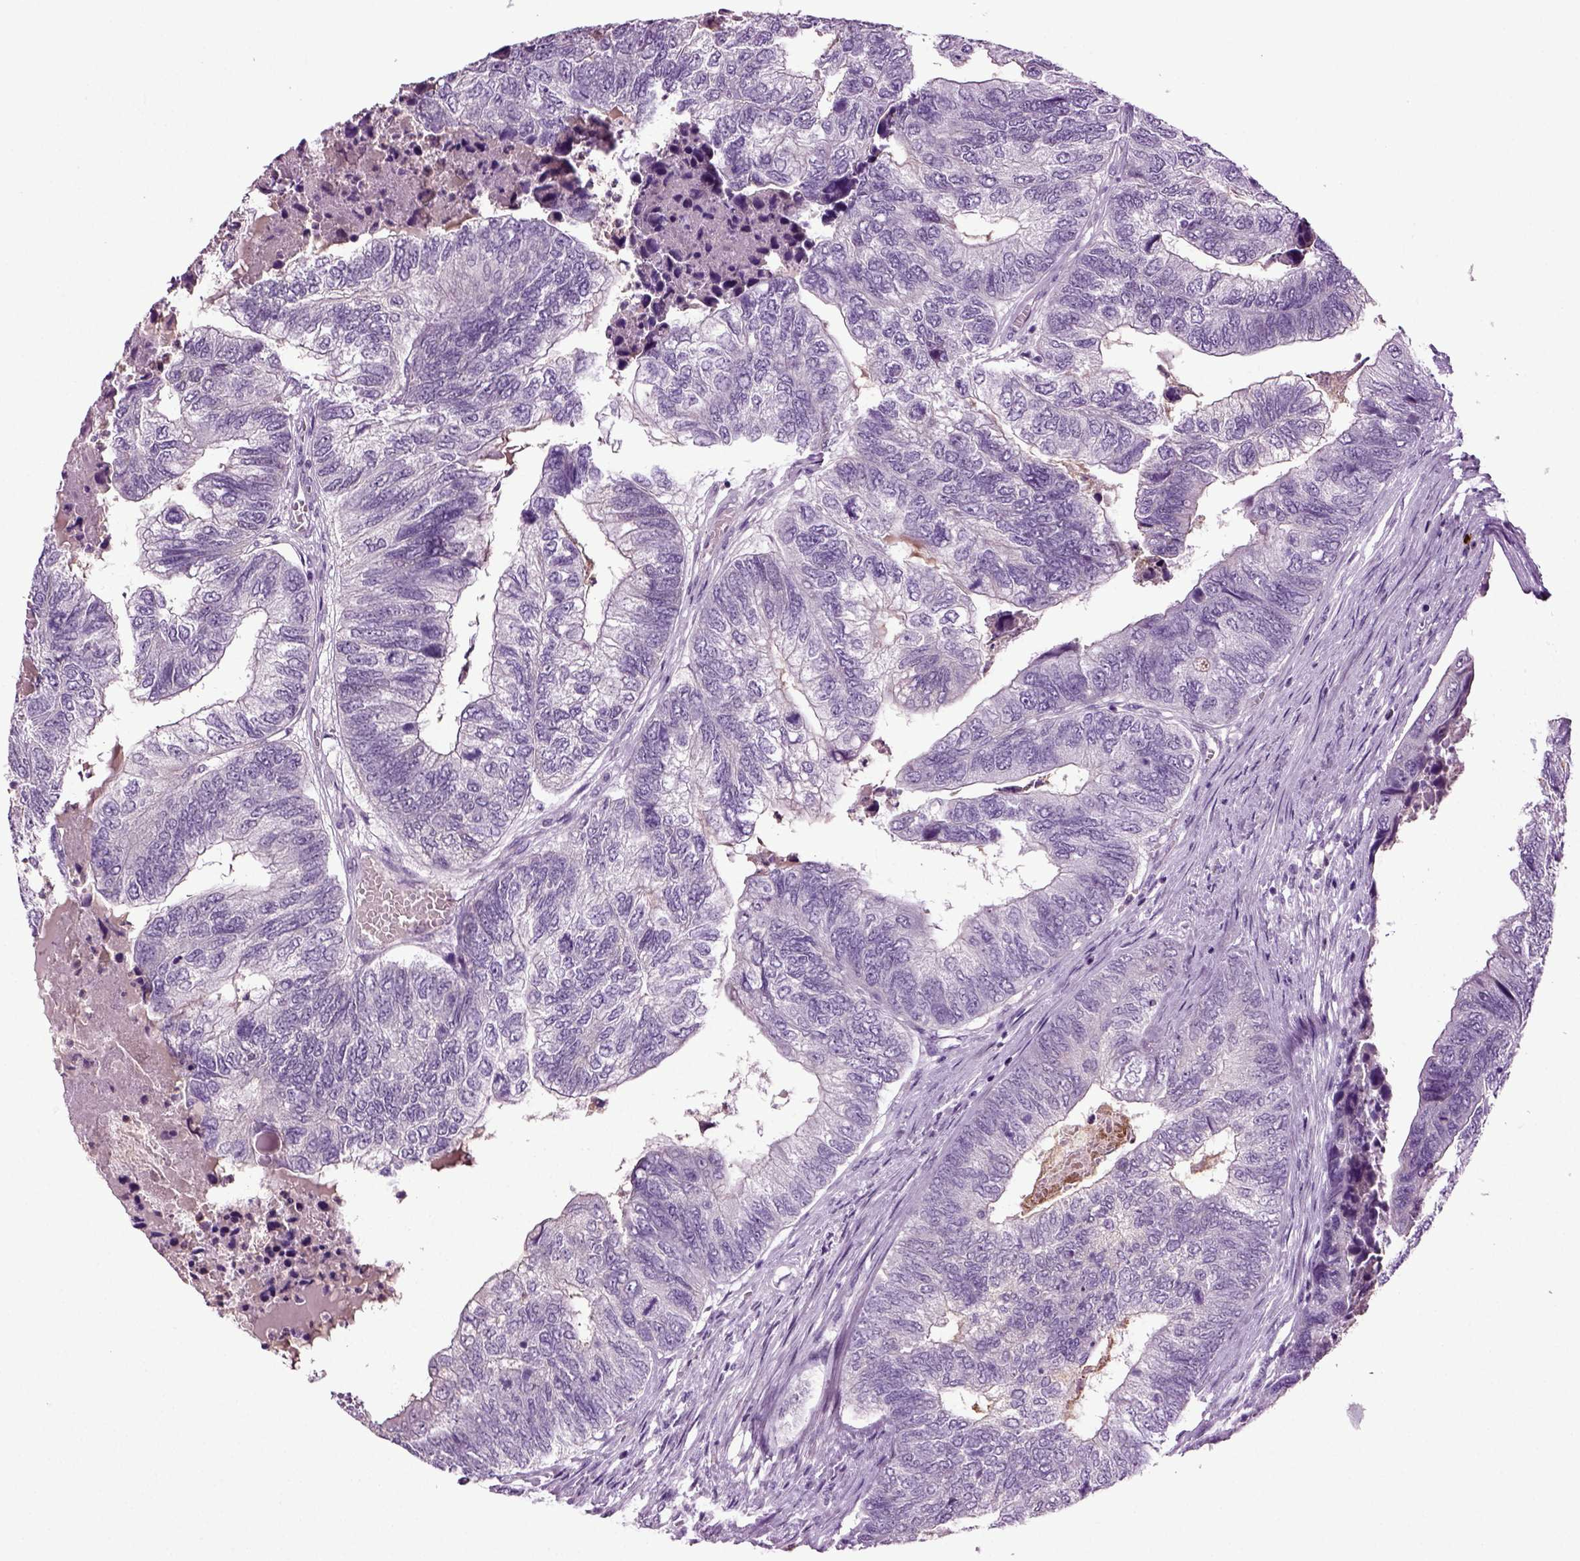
{"staining": {"intensity": "negative", "quantity": "none", "location": "none"}, "tissue": "colorectal cancer", "cell_type": "Tumor cells", "image_type": "cancer", "snomed": [{"axis": "morphology", "description": "Adenocarcinoma, NOS"}, {"axis": "topography", "description": "Colon"}], "caption": "Tumor cells are negative for protein expression in human colorectal cancer (adenocarcinoma).", "gene": "FGF11", "patient": {"sex": "female", "age": 67}}